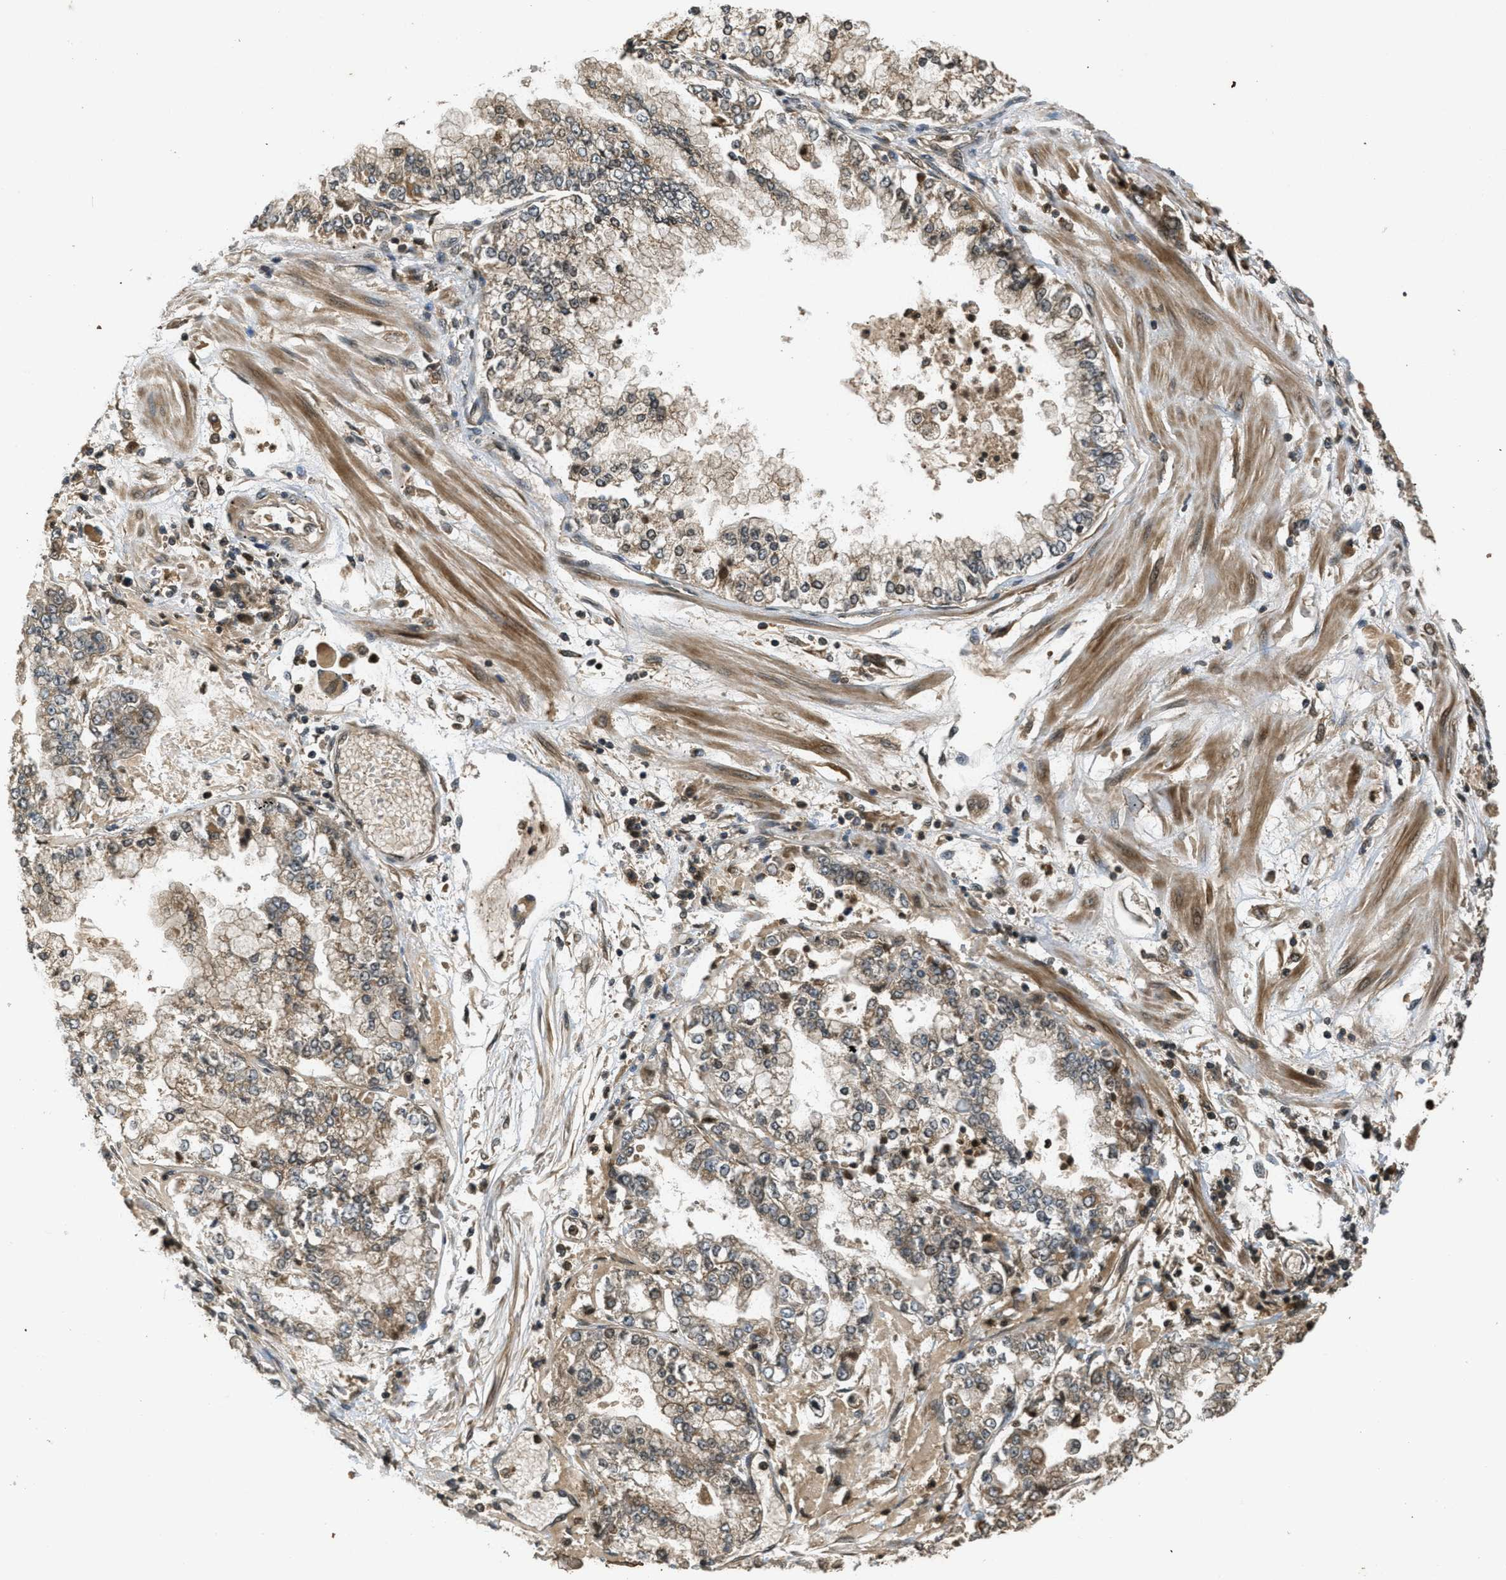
{"staining": {"intensity": "moderate", "quantity": ">75%", "location": "cytoplasmic/membranous"}, "tissue": "stomach cancer", "cell_type": "Tumor cells", "image_type": "cancer", "snomed": [{"axis": "morphology", "description": "Adenocarcinoma, NOS"}, {"axis": "topography", "description": "Stomach"}], "caption": "Immunohistochemical staining of stomach cancer reveals moderate cytoplasmic/membranous protein positivity in about >75% of tumor cells.", "gene": "ATG7", "patient": {"sex": "male", "age": 76}}